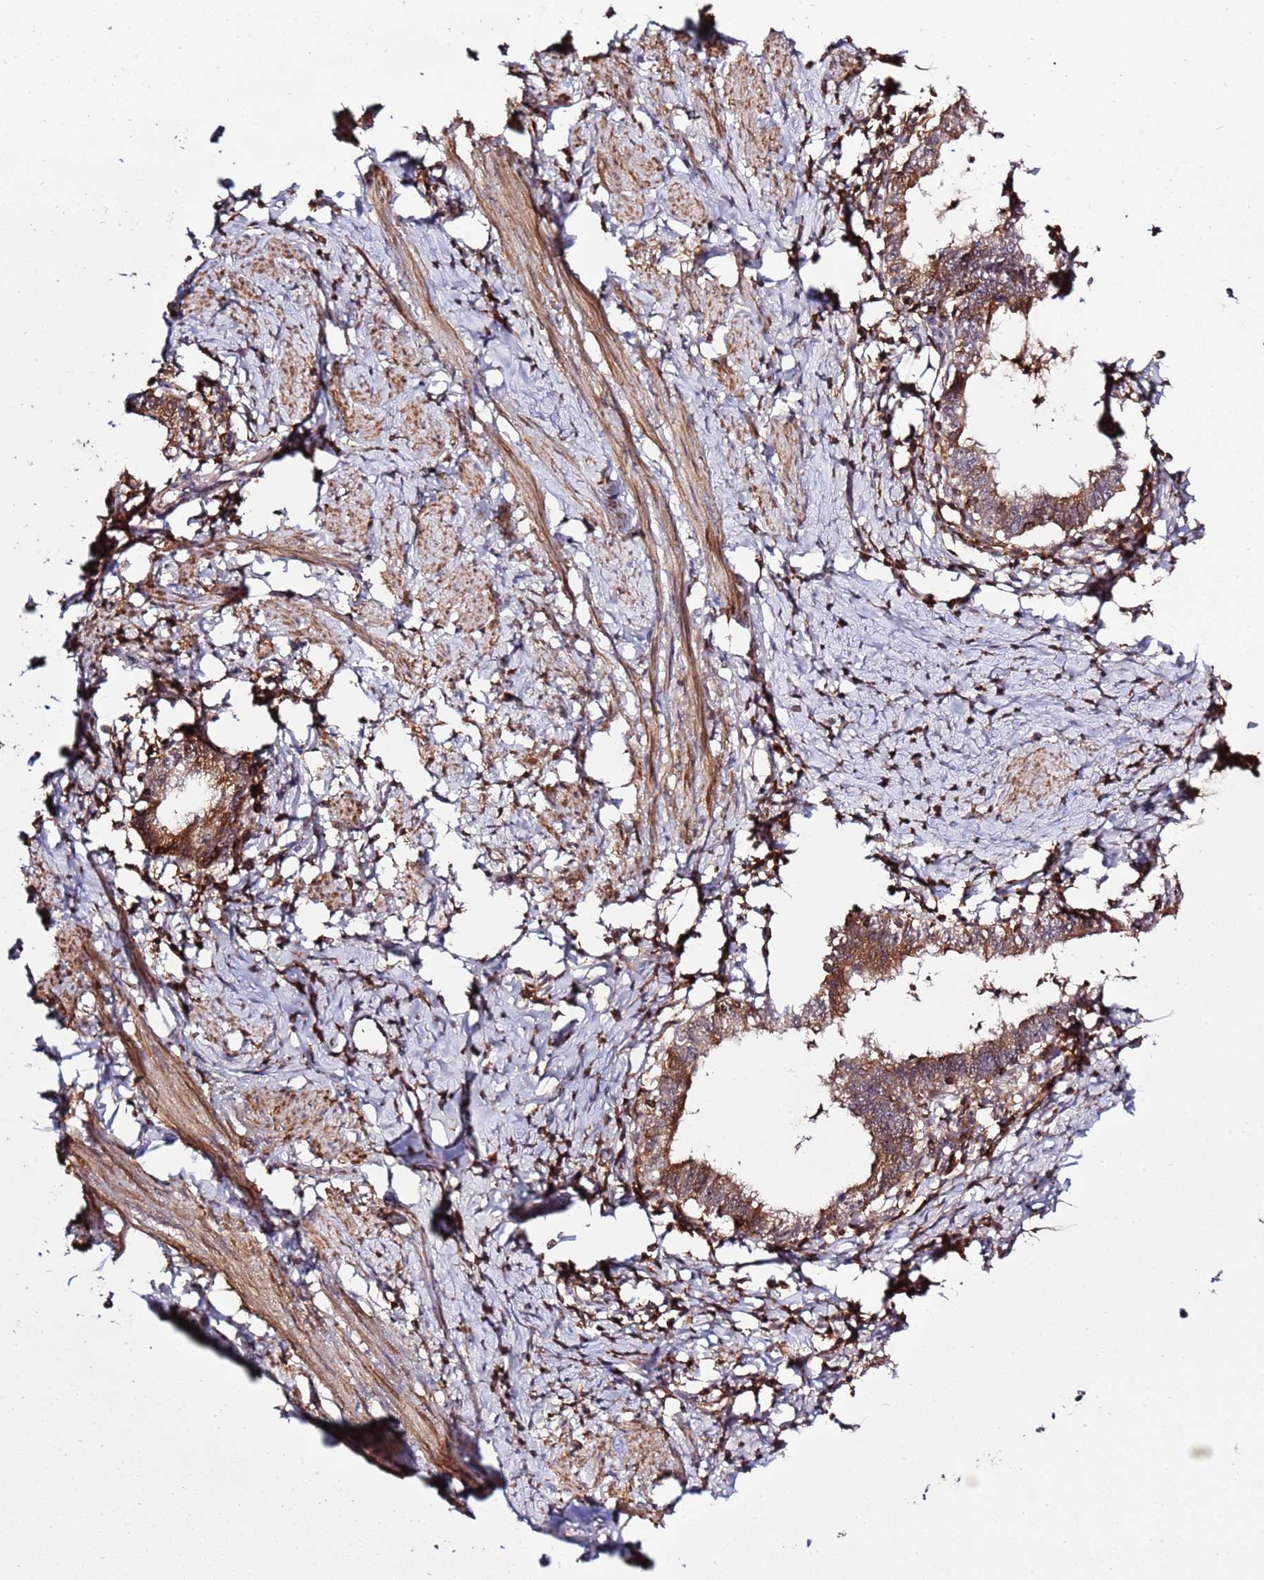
{"staining": {"intensity": "moderate", "quantity": ">75%", "location": "cytoplasmic/membranous"}, "tissue": "cervical cancer", "cell_type": "Tumor cells", "image_type": "cancer", "snomed": [{"axis": "morphology", "description": "Adenocarcinoma, NOS"}, {"axis": "topography", "description": "Cervix"}], "caption": "Cervical cancer stained with IHC demonstrates moderate cytoplasmic/membranous expression in about >75% of tumor cells. Using DAB (brown) and hematoxylin (blue) stains, captured at high magnification using brightfield microscopy.", "gene": "ZNF624", "patient": {"sex": "female", "age": 36}}